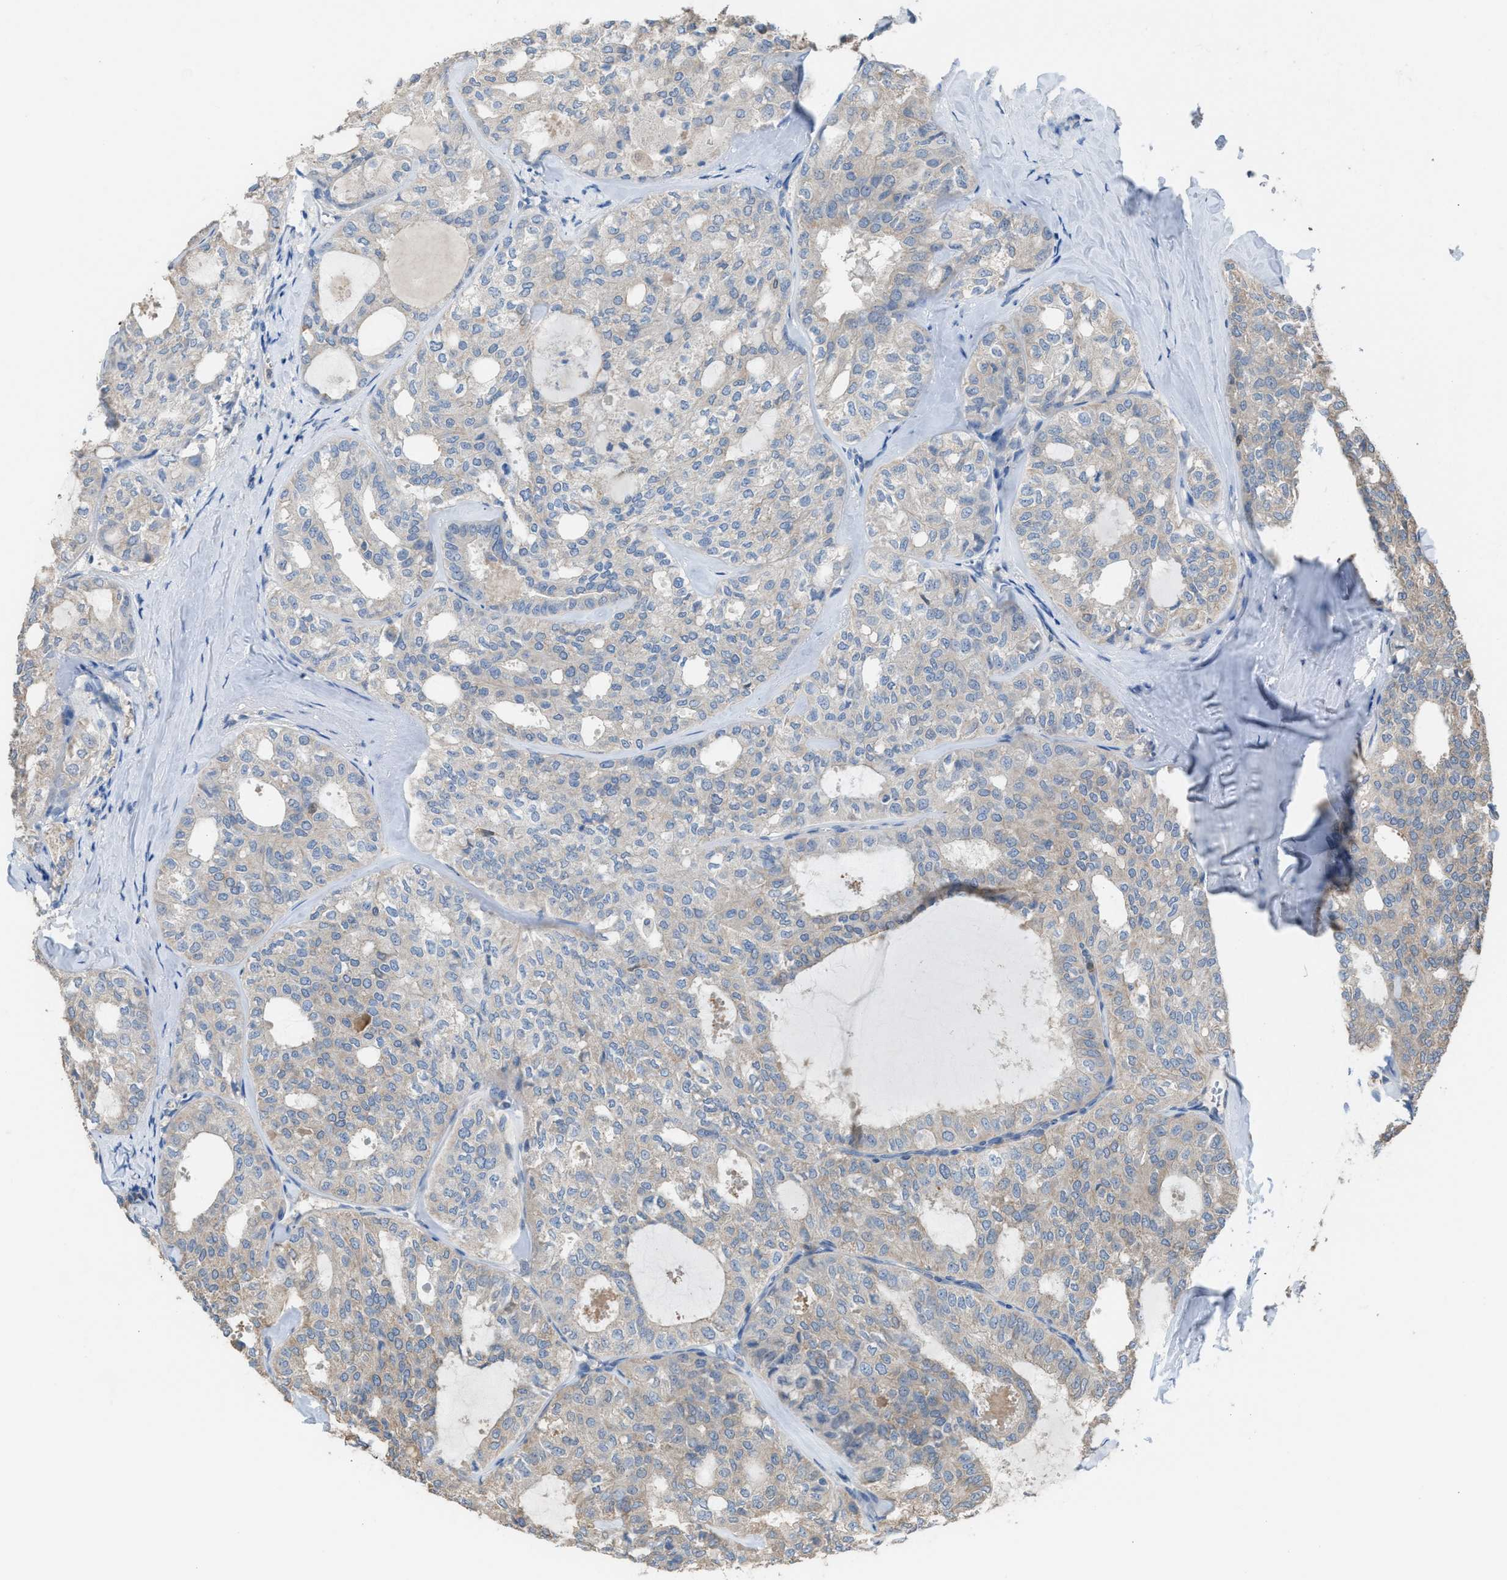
{"staining": {"intensity": "negative", "quantity": "none", "location": "none"}, "tissue": "thyroid cancer", "cell_type": "Tumor cells", "image_type": "cancer", "snomed": [{"axis": "morphology", "description": "Follicular adenoma carcinoma, NOS"}, {"axis": "topography", "description": "Thyroid gland"}], "caption": "Tumor cells are negative for protein expression in human thyroid cancer.", "gene": "NQO2", "patient": {"sex": "male", "age": 75}}